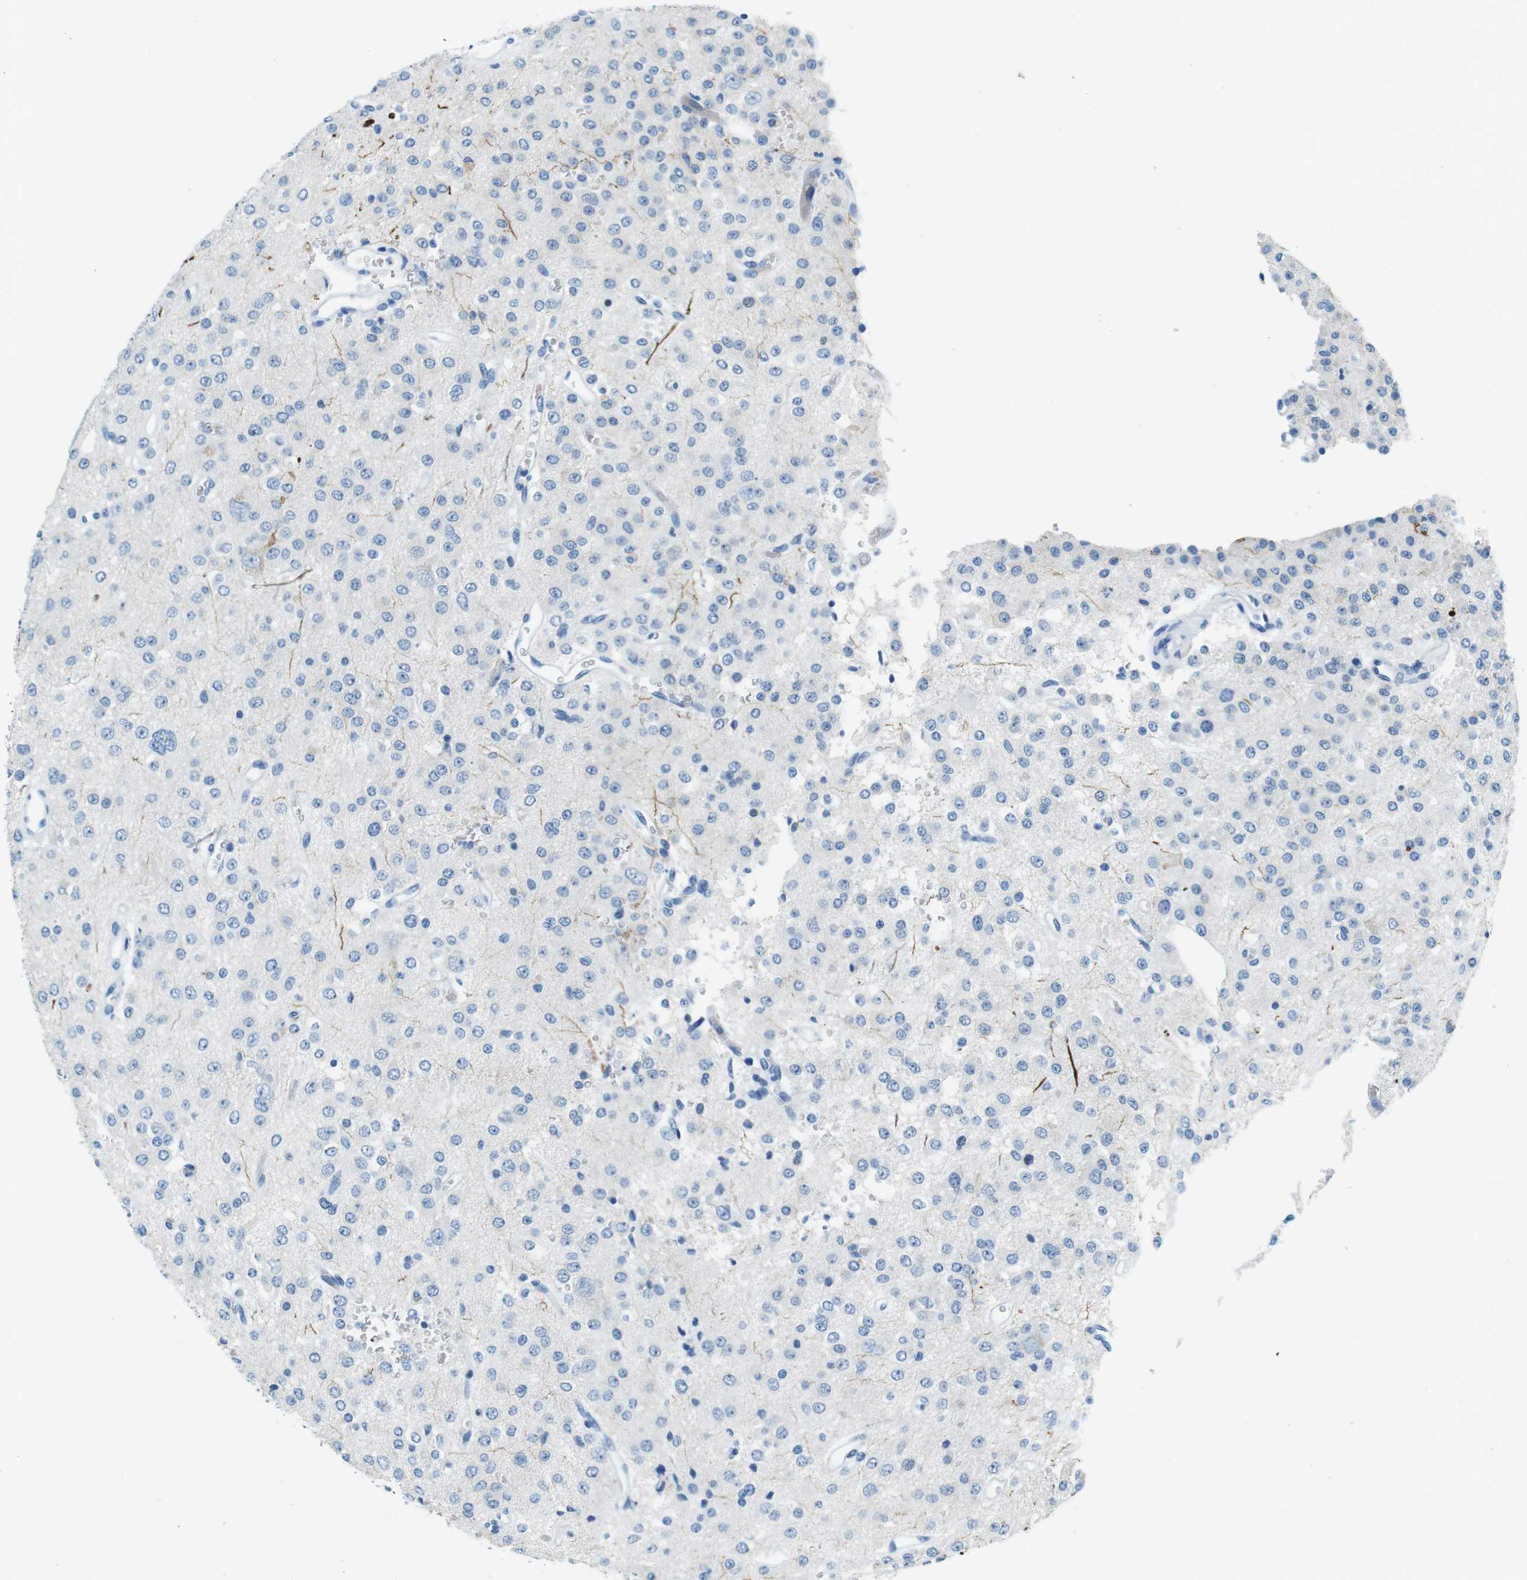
{"staining": {"intensity": "negative", "quantity": "none", "location": "none"}, "tissue": "glioma", "cell_type": "Tumor cells", "image_type": "cancer", "snomed": [{"axis": "morphology", "description": "Glioma, malignant, Low grade"}, {"axis": "topography", "description": "Brain"}], "caption": "Human malignant glioma (low-grade) stained for a protein using immunohistochemistry (IHC) displays no staining in tumor cells.", "gene": "TFAP2C", "patient": {"sex": "male", "age": 38}}